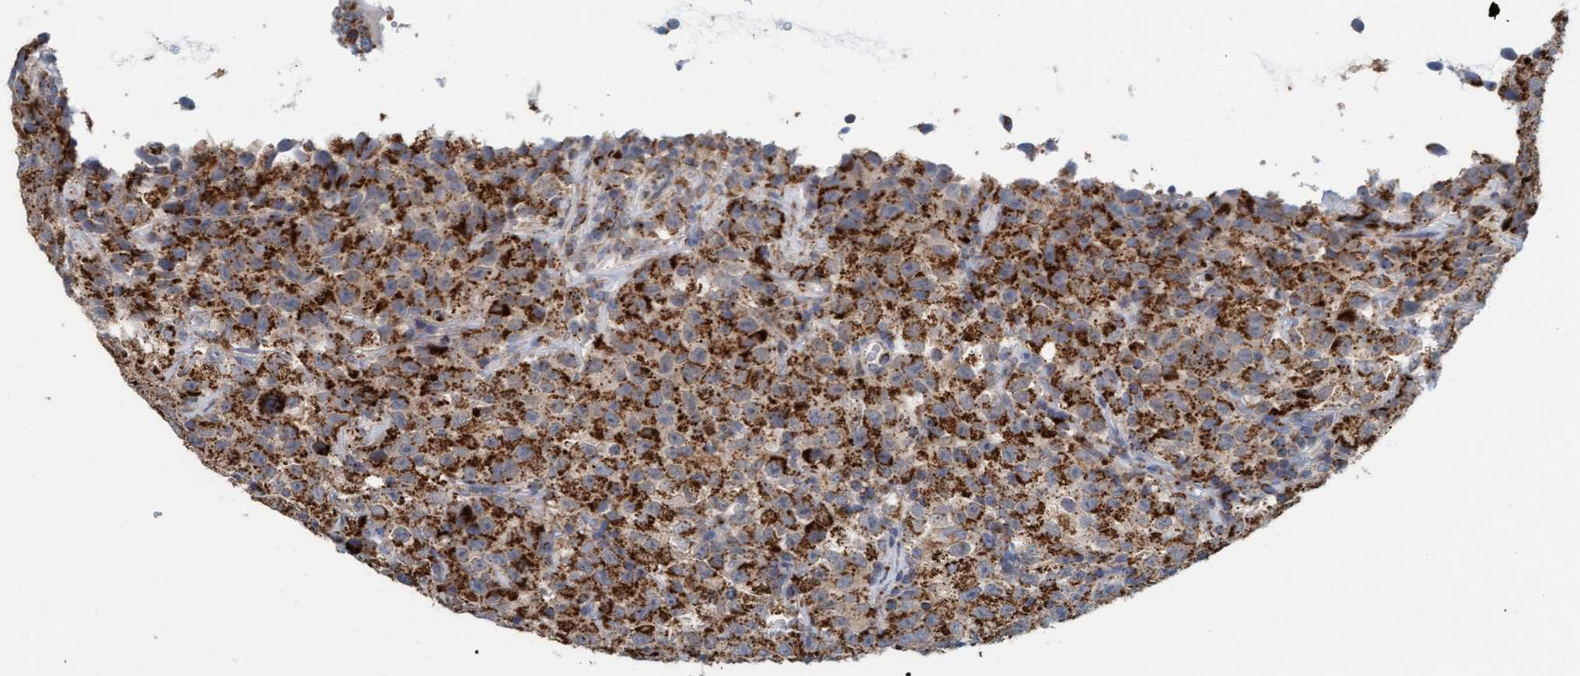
{"staining": {"intensity": "strong", "quantity": ">75%", "location": "cytoplasmic/membranous"}, "tissue": "testis cancer", "cell_type": "Tumor cells", "image_type": "cancer", "snomed": [{"axis": "morphology", "description": "Seminoma, NOS"}, {"axis": "topography", "description": "Testis"}], "caption": "Immunohistochemistry image of neoplastic tissue: seminoma (testis) stained using immunohistochemistry reveals high levels of strong protein expression localized specifically in the cytoplasmic/membranous of tumor cells, appearing as a cytoplasmic/membranous brown color.", "gene": "B9D1", "patient": {"sex": "male", "age": 22}}